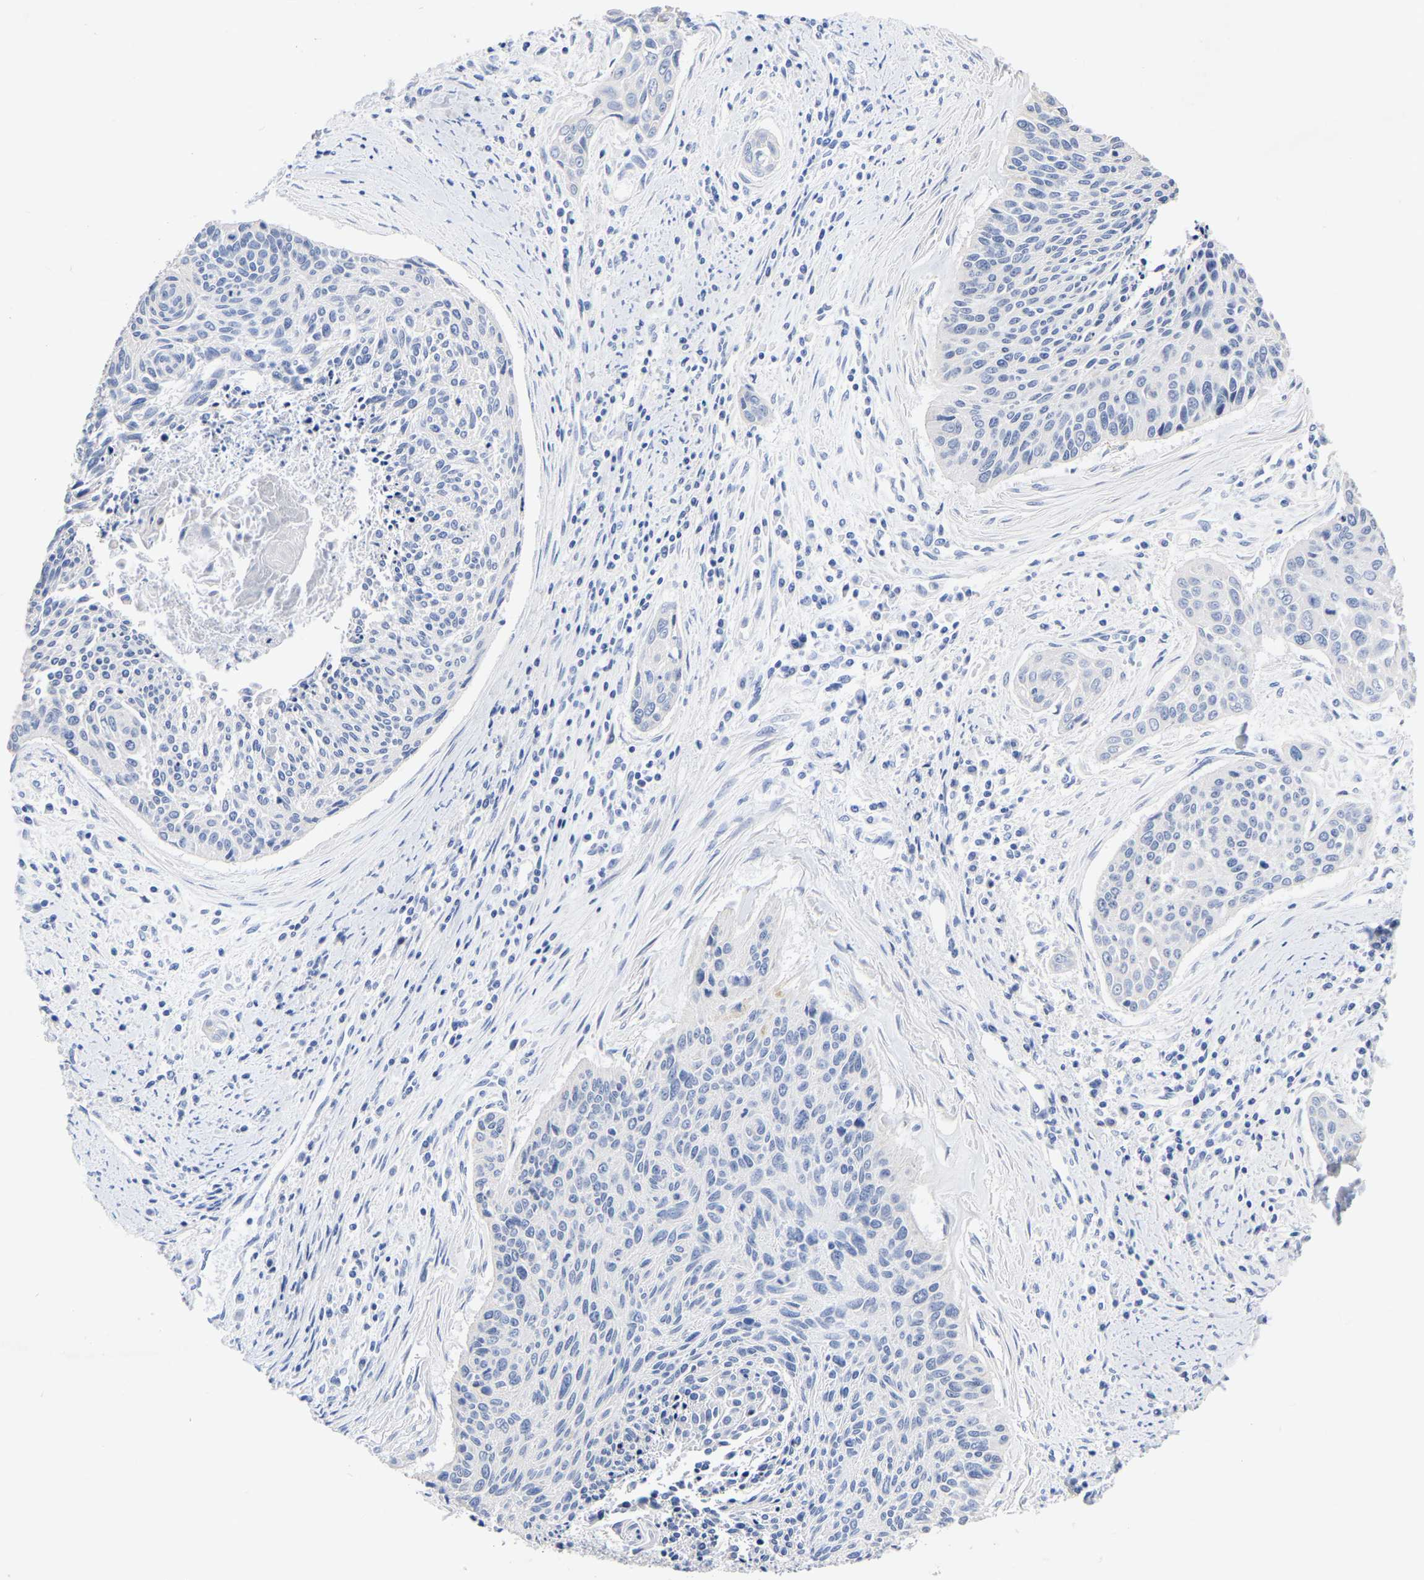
{"staining": {"intensity": "negative", "quantity": "none", "location": "none"}, "tissue": "cervical cancer", "cell_type": "Tumor cells", "image_type": "cancer", "snomed": [{"axis": "morphology", "description": "Squamous cell carcinoma, NOS"}, {"axis": "topography", "description": "Cervix"}], "caption": "High power microscopy image of an IHC image of squamous cell carcinoma (cervical), revealing no significant positivity in tumor cells.", "gene": "ZNF629", "patient": {"sex": "female", "age": 55}}